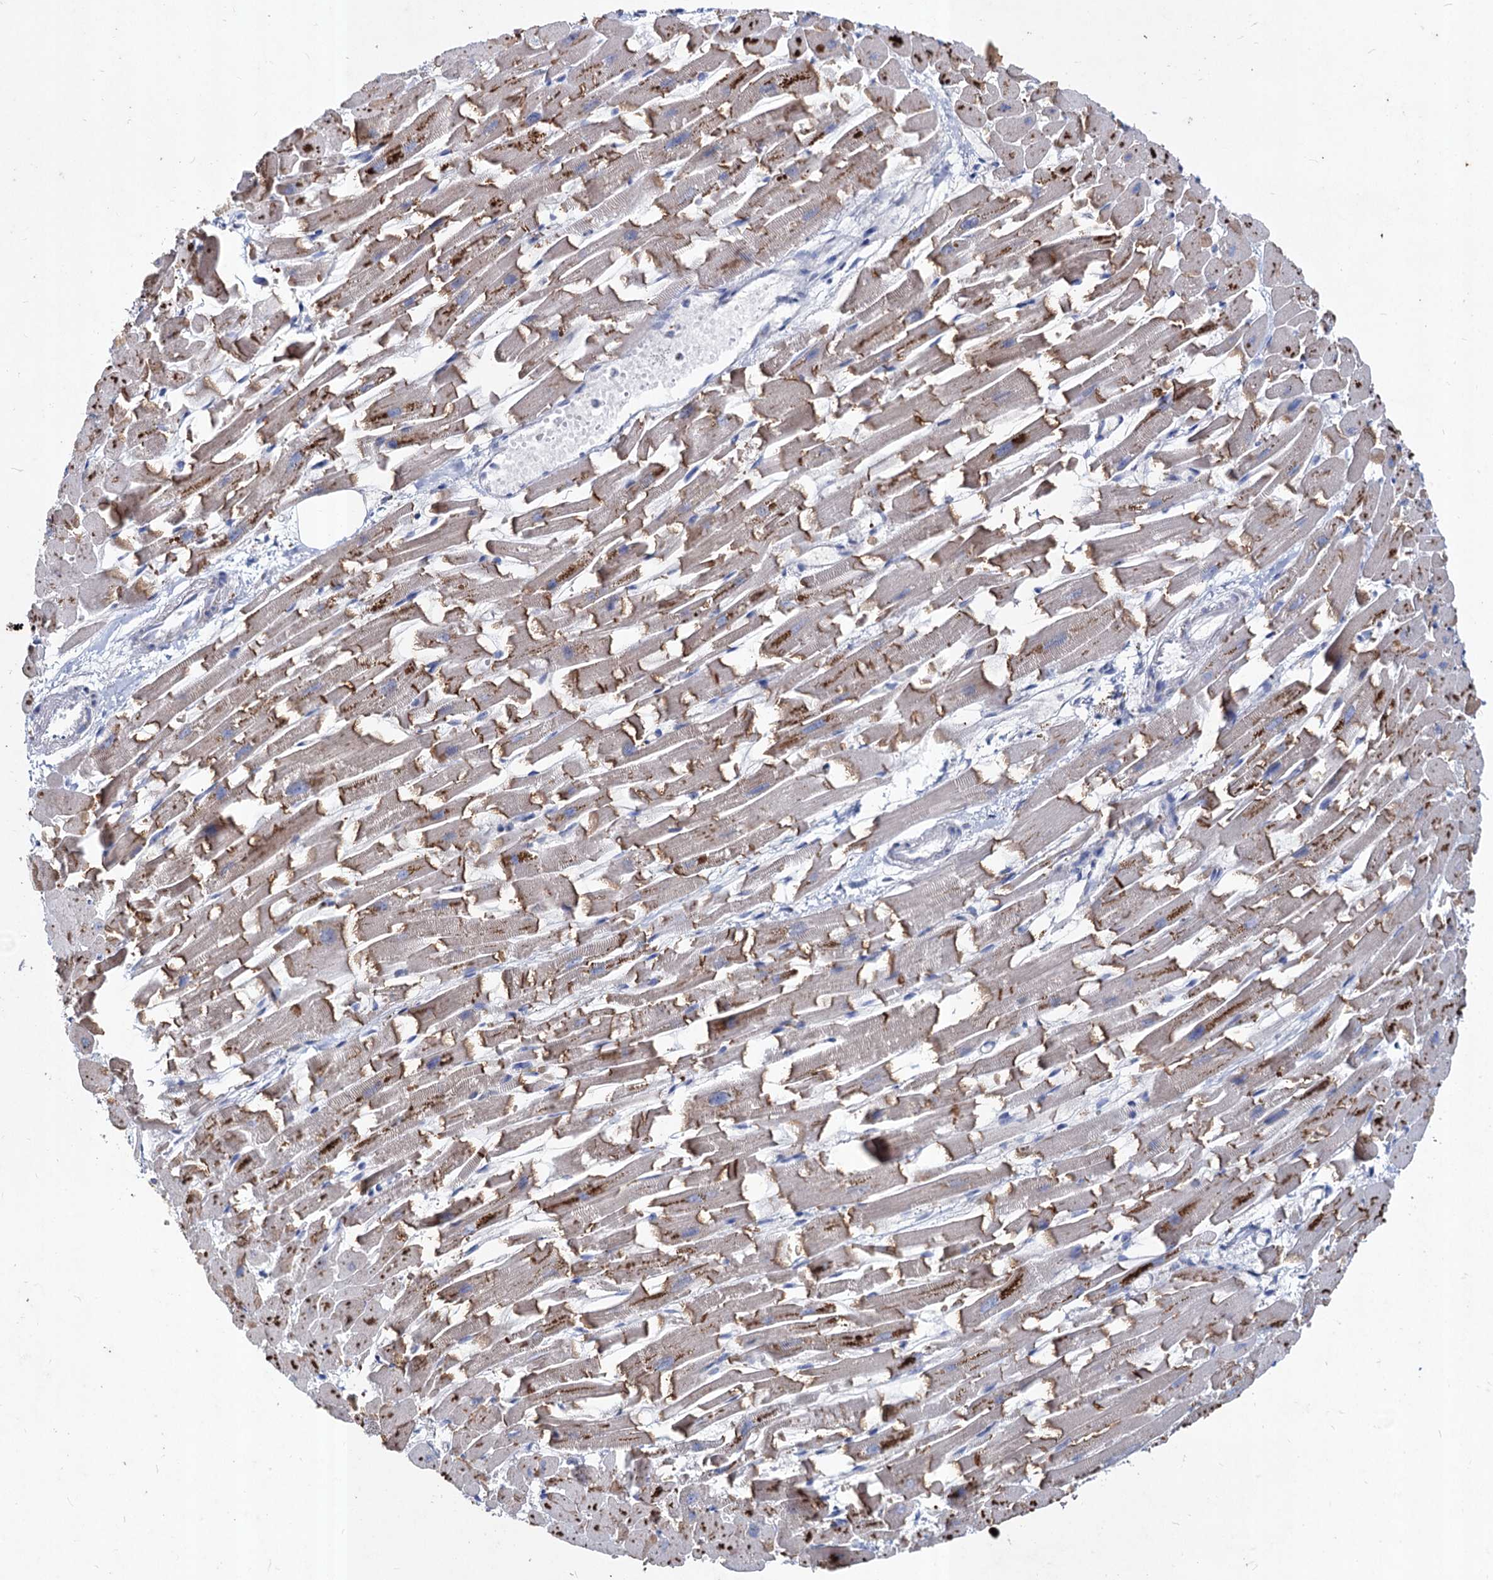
{"staining": {"intensity": "strong", "quantity": "25%-75%", "location": "cytoplasmic/membranous"}, "tissue": "heart muscle", "cell_type": "Cardiomyocytes", "image_type": "normal", "snomed": [{"axis": "morphology", "description": "Normal tissue, NOS"}, {"axis": "topography", "description": "Heart"}], "caption": "DAB immunohistochemical staining of unremarkable heart muscle exhibits strong cytoplasmic/membranous protein positivity in about 25%-75% of cardiomyocytes. (DAB = brown stain, brightfield microscopy at high magnification).", "gene": "TMX2", "patient": {"sex": "female", "age": 64}}